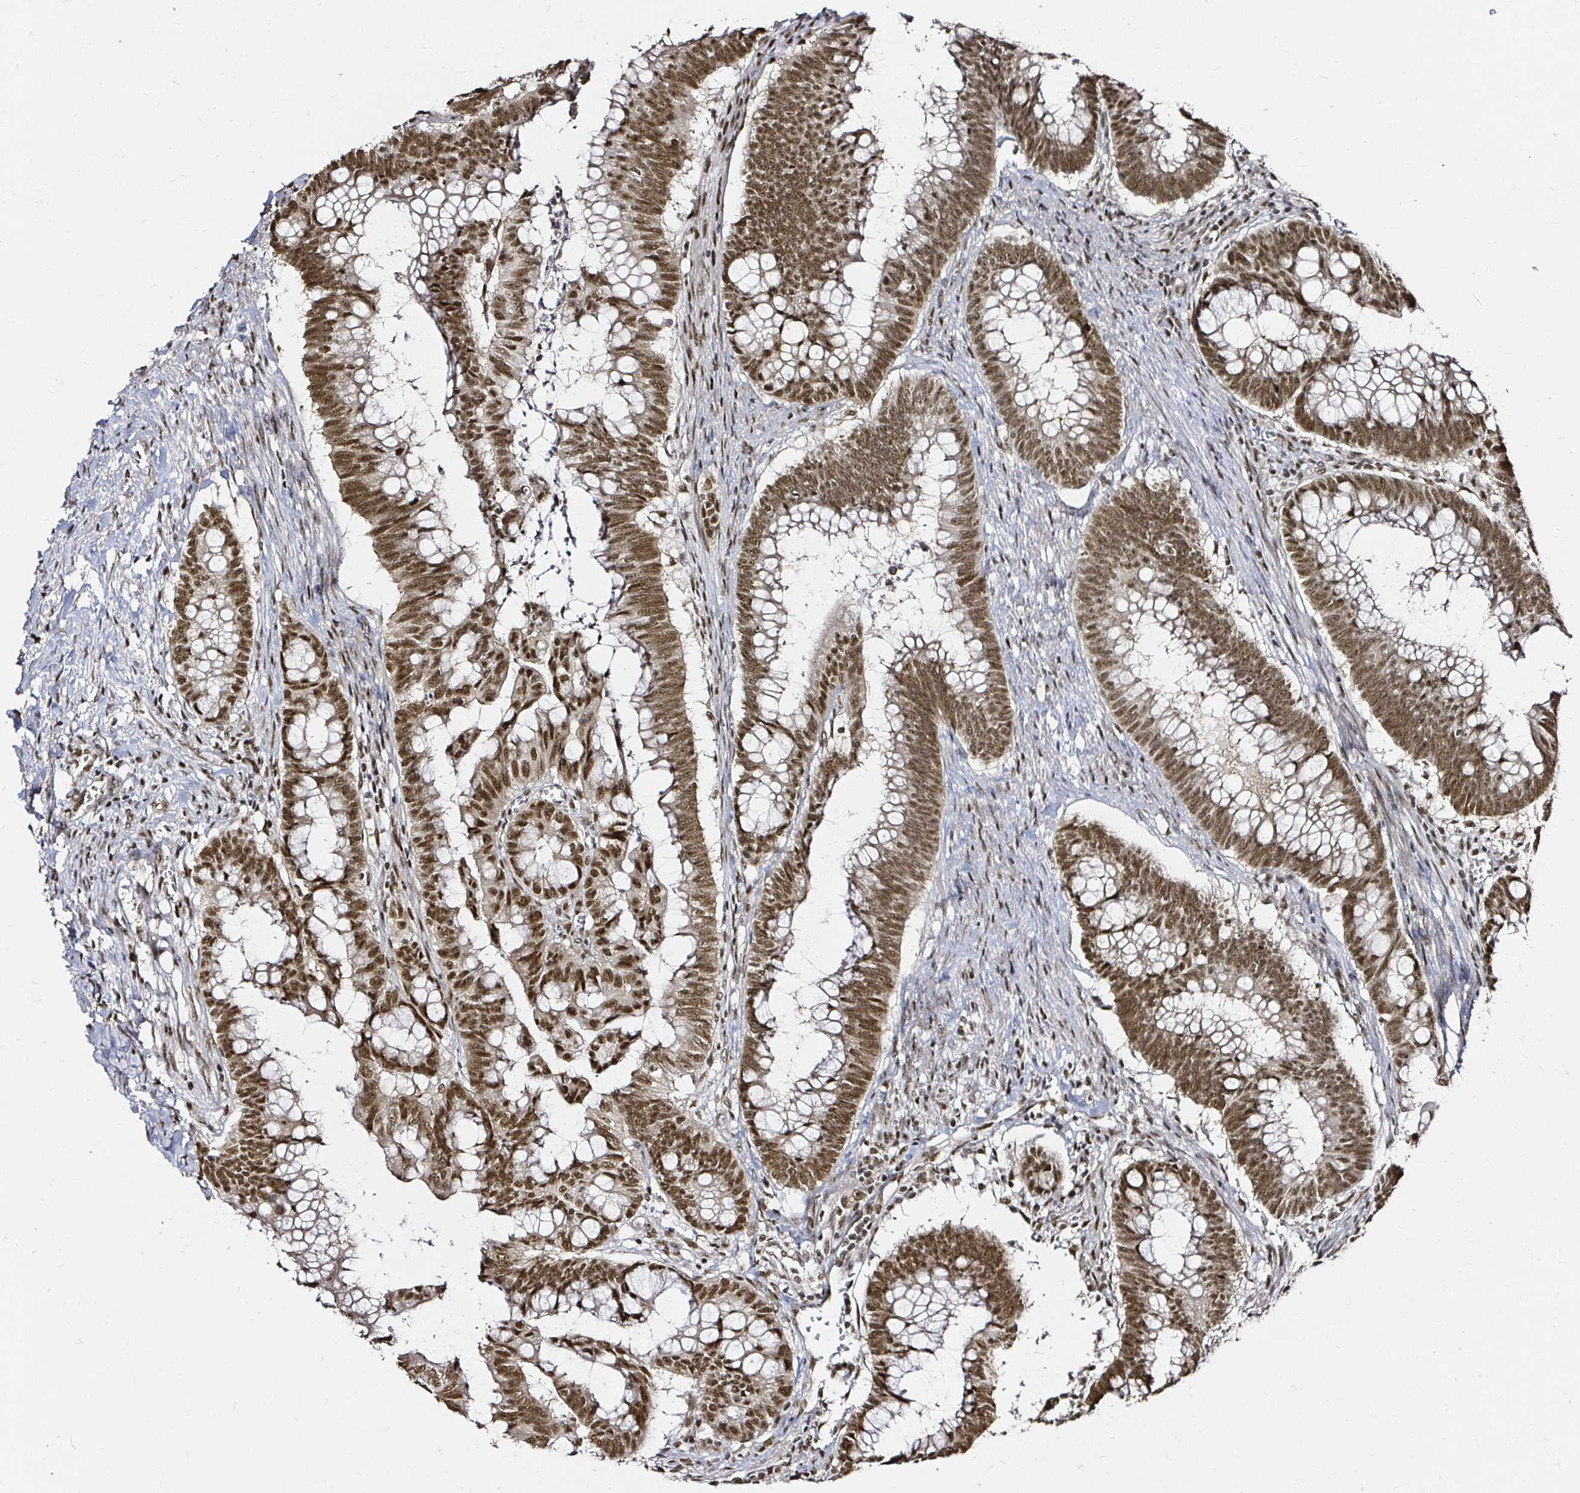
{"staining": {"intensity": "moderate", "quantity": ">75%", "location": "nuclear"}, "tissue": "colorectal cancer", "cell_type": "Tumor cells", "image_type": "cancer", "snomed": [{"axis": "morphology", "description": "Adenocarcinoma, NOS"}, {"axis": "topography", "description": "Colon"}], "caption": "A medium amount of moderate nuclear expression is seen in approximately >75% of tumor cells in colorectal cancer tissue. (brown staining indicates protein expression, while blue staining denotes nuclei).", "gene": "SNRPC", "patient": {"sex": "male", "age": 62}}